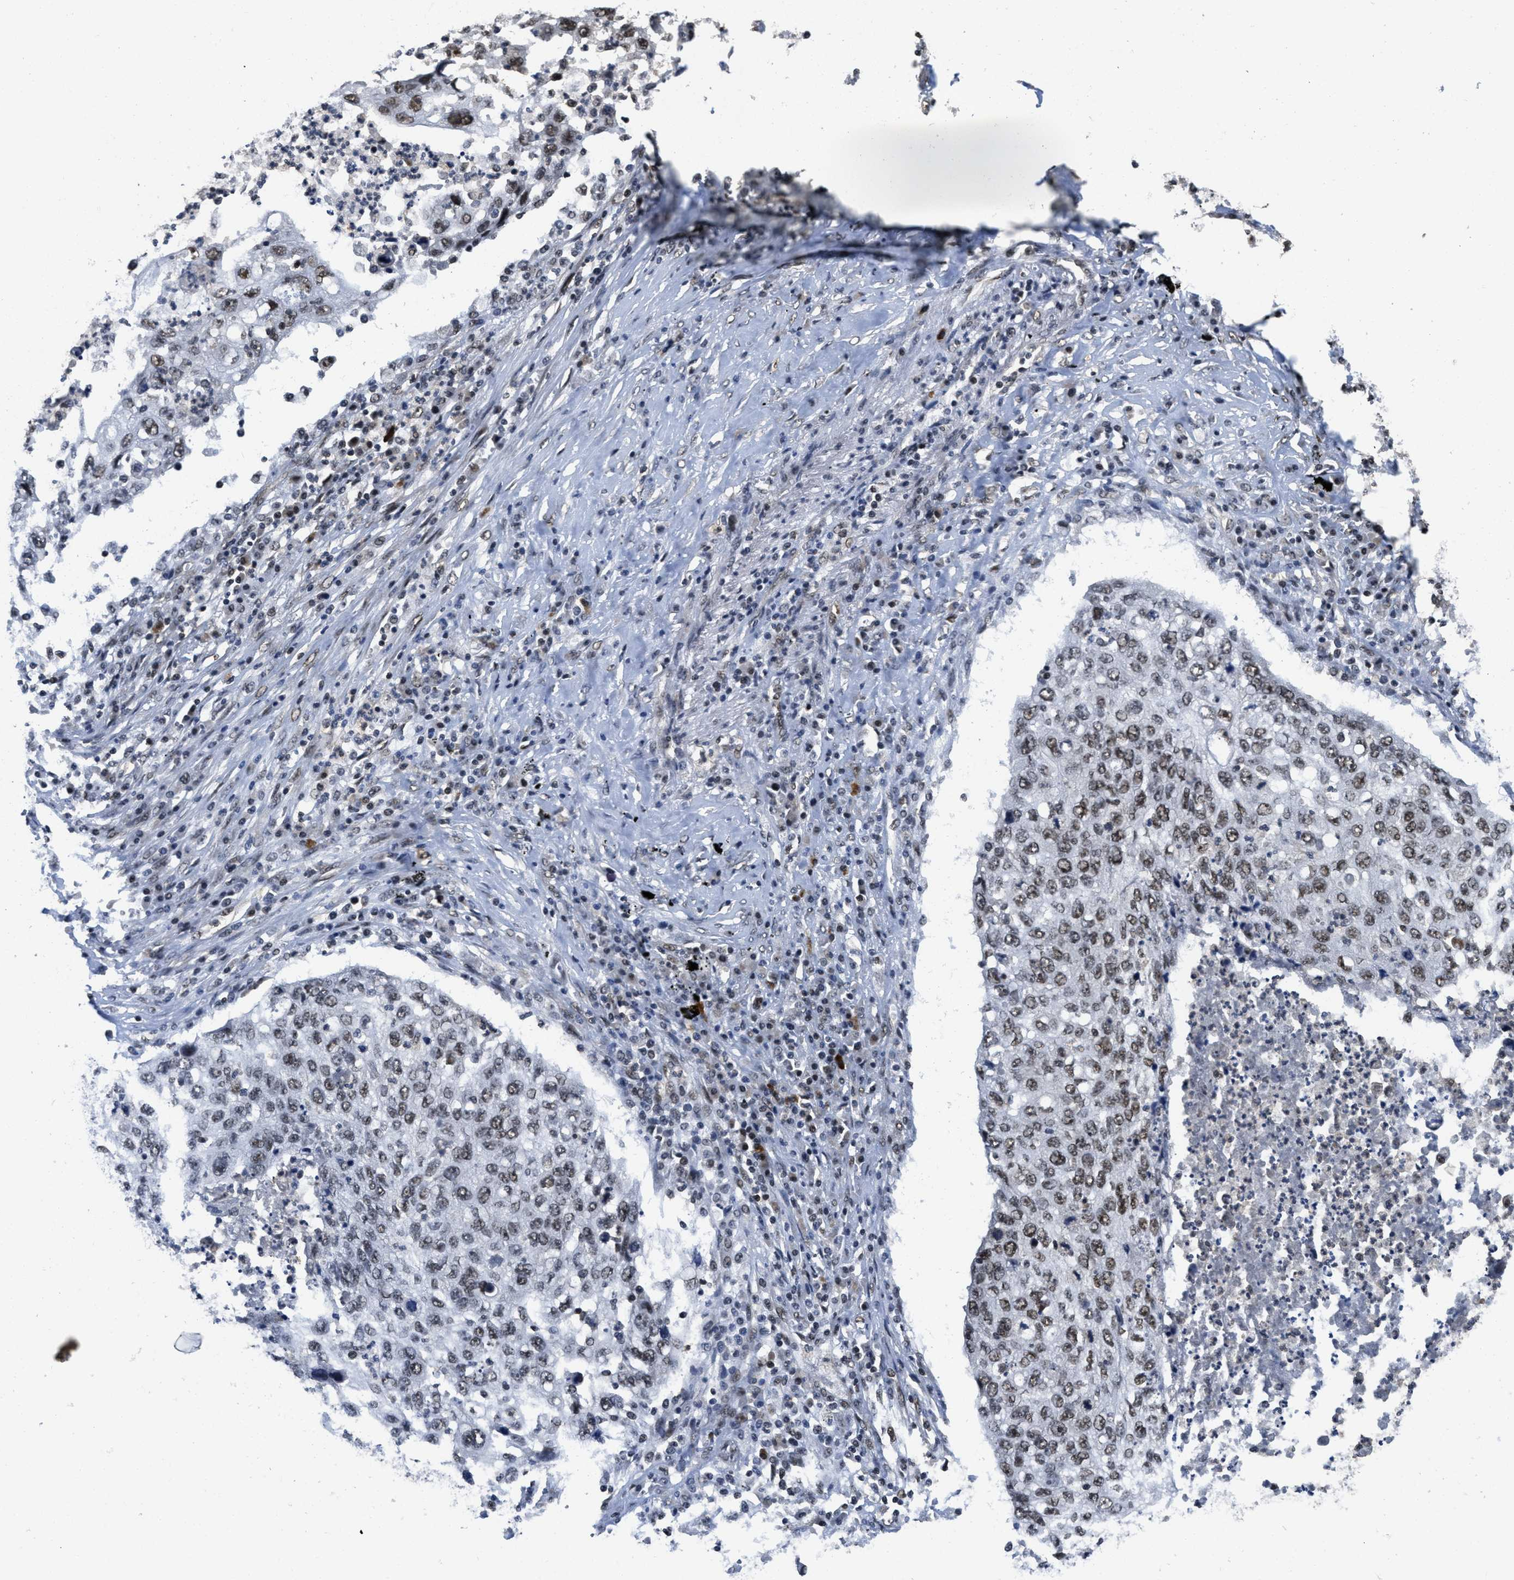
{"staining": {"intensity": "moderate", "quantity": ">75%", "location": "cytoplasmic/membranous,nuclear"}, "tissue": "lung cancer", "cell_type": "Tumor cells", "image_type": "cancer", "snomed": [{"axis": "morphology", "description": "Squamous cell carcinoma, NOS"}, {"axis": "topography", "description": "Lung"}], "caption": "Protein expression analysis of squamous cell carcinoma (lung) shows moderate cytoplasmic/membranous and nuclear expression in approximately >75% of tumor cells.", "gene": "CUL4B", "patient": {"sex": "female", "age": 63}}